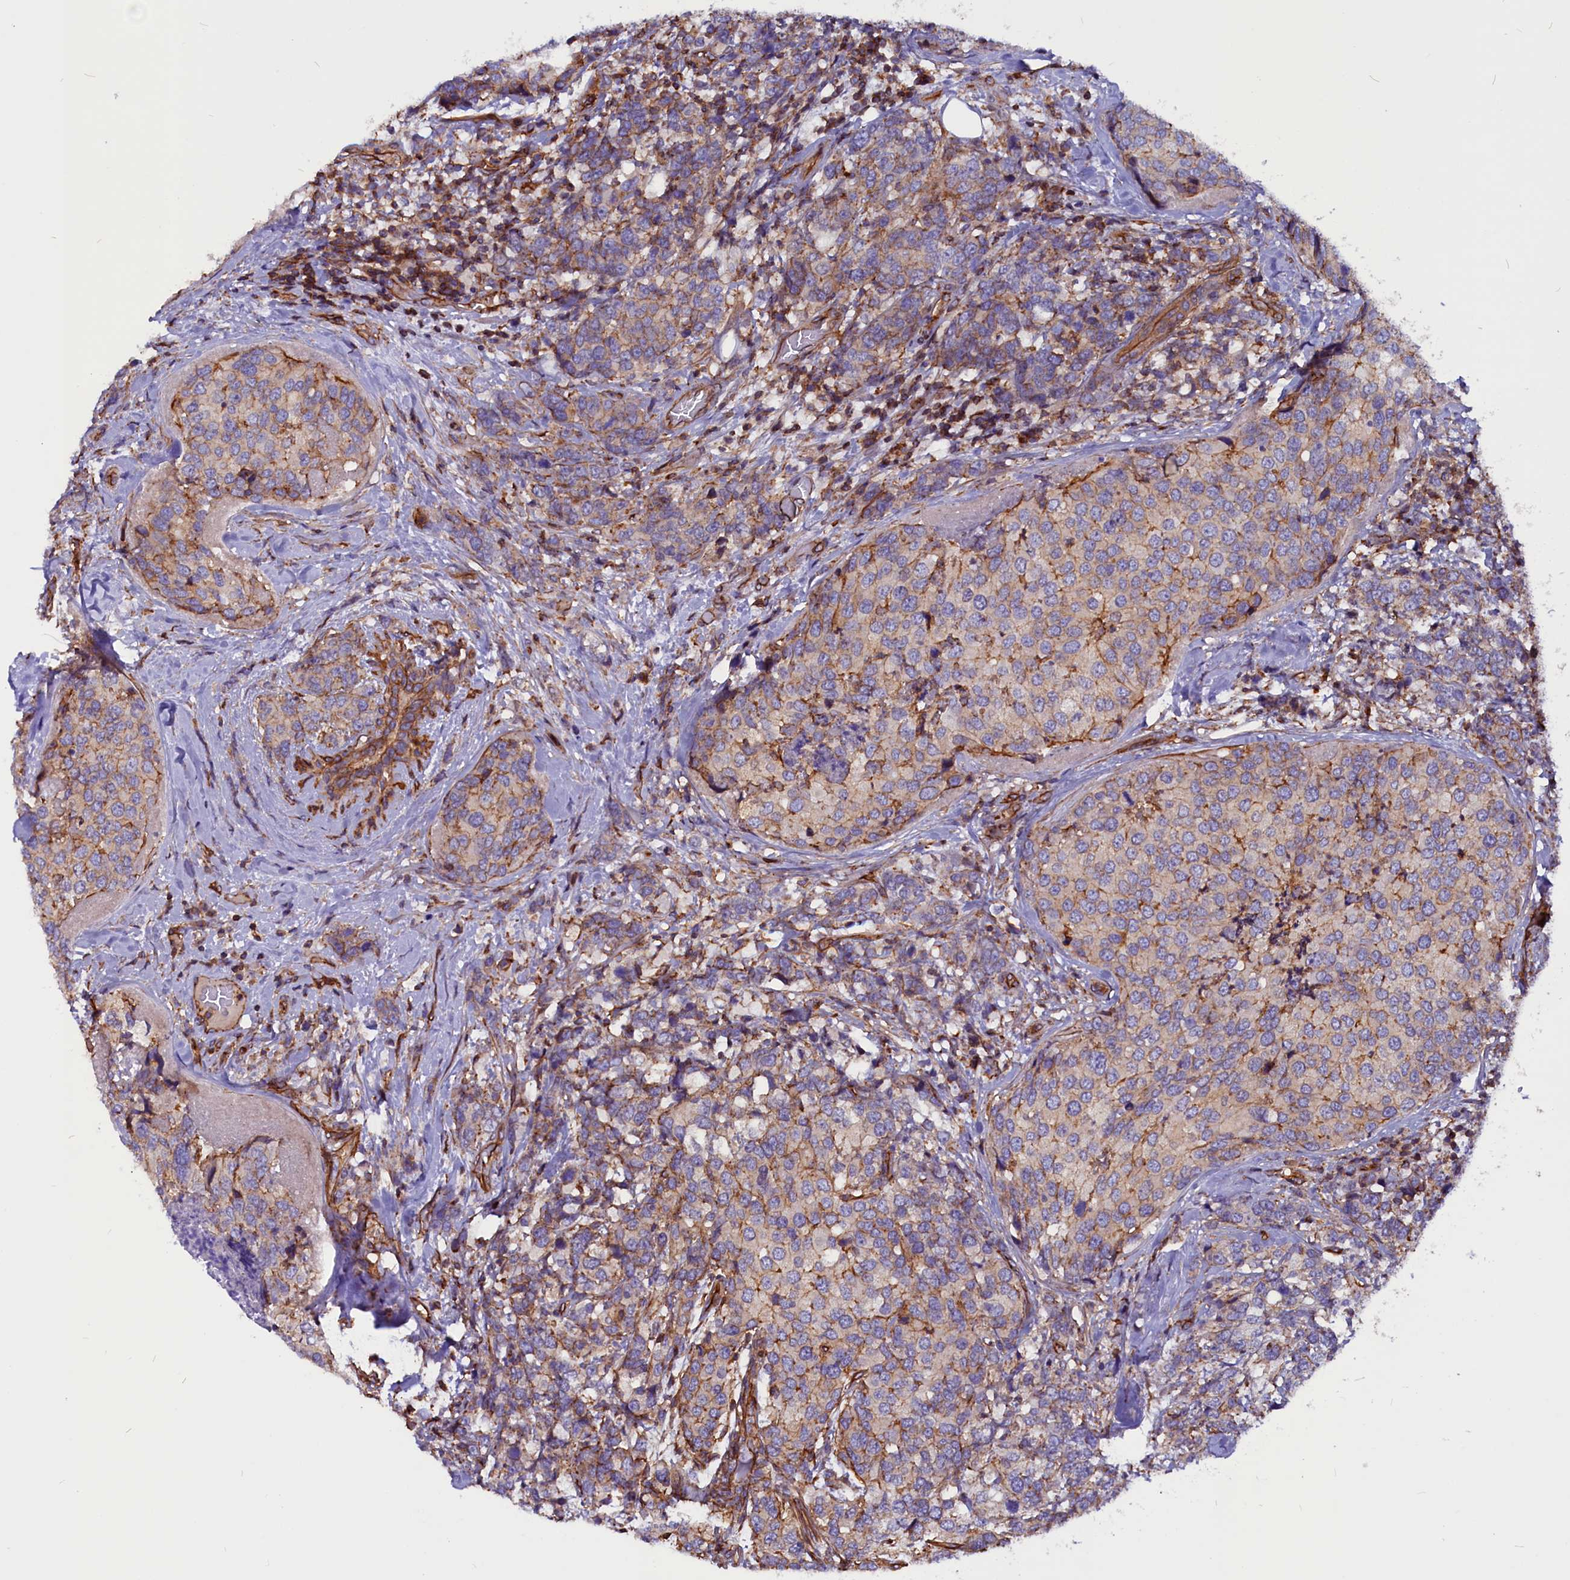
{"staining": {"intensity": "moderate", "quantity": "<25%", "location": "cytoplasmic/membranous"}, "tissue": "breast cancer", "cell_type": "Tumor cells", "image_type": "cancer", "snomed": [{"axis": "morphology", "description": "Lobular carcinoma"}, {"axis": "topography", "description": "Breast"}], "caption": "Breast cancer (lobular carcinoma) stained with immunohistochemistry displays moderate cytoplasmic/membranous staining in about <25% of tumor cells.", "gene": "ZNF749", "patient": {"sex": "female", "age": 59}}